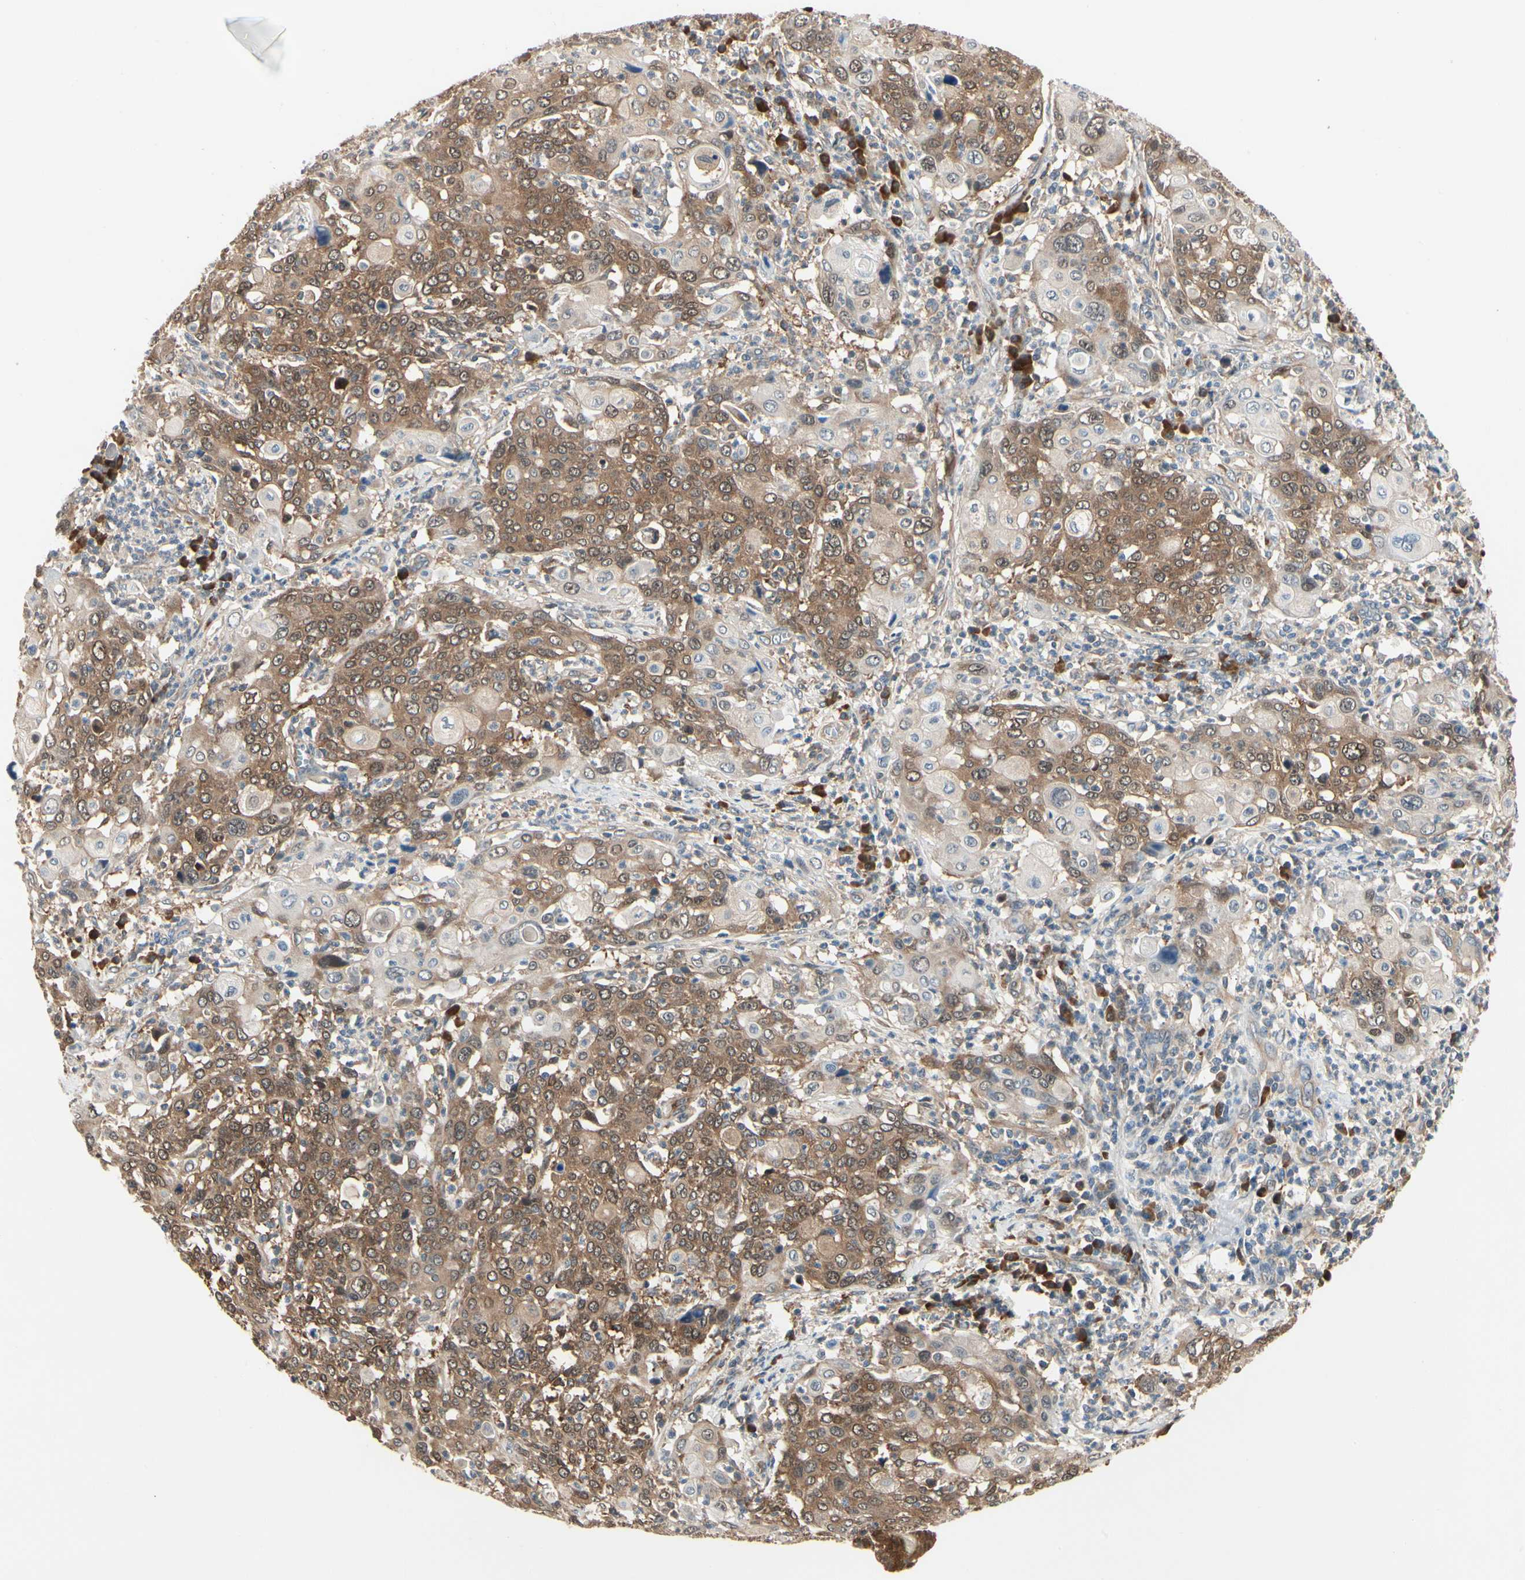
{"staining": {"intensity": "moderate", "quantity": ">75%", "location": "cytoplasmic/membranous,nuclear"}, "tissue": "cervical cancer", "cell_type": "Tumor cells", "image_type": "cancer", "snomed": [{"axis": "morphology", "description": "Squamous cell carcinoma, NOS"}, {"axis": "topography", "description": "Cervix"}], "caption": "An IHC image of tumor tissue is shown. Protein staining in brown shows moderate cytoplasmic/membranous and nuclear positivity in cervical squamous cell carcinoma within tumor cells.", "gene": "NME1-NME2", "patient": {"sex": "female", "age": 40}}